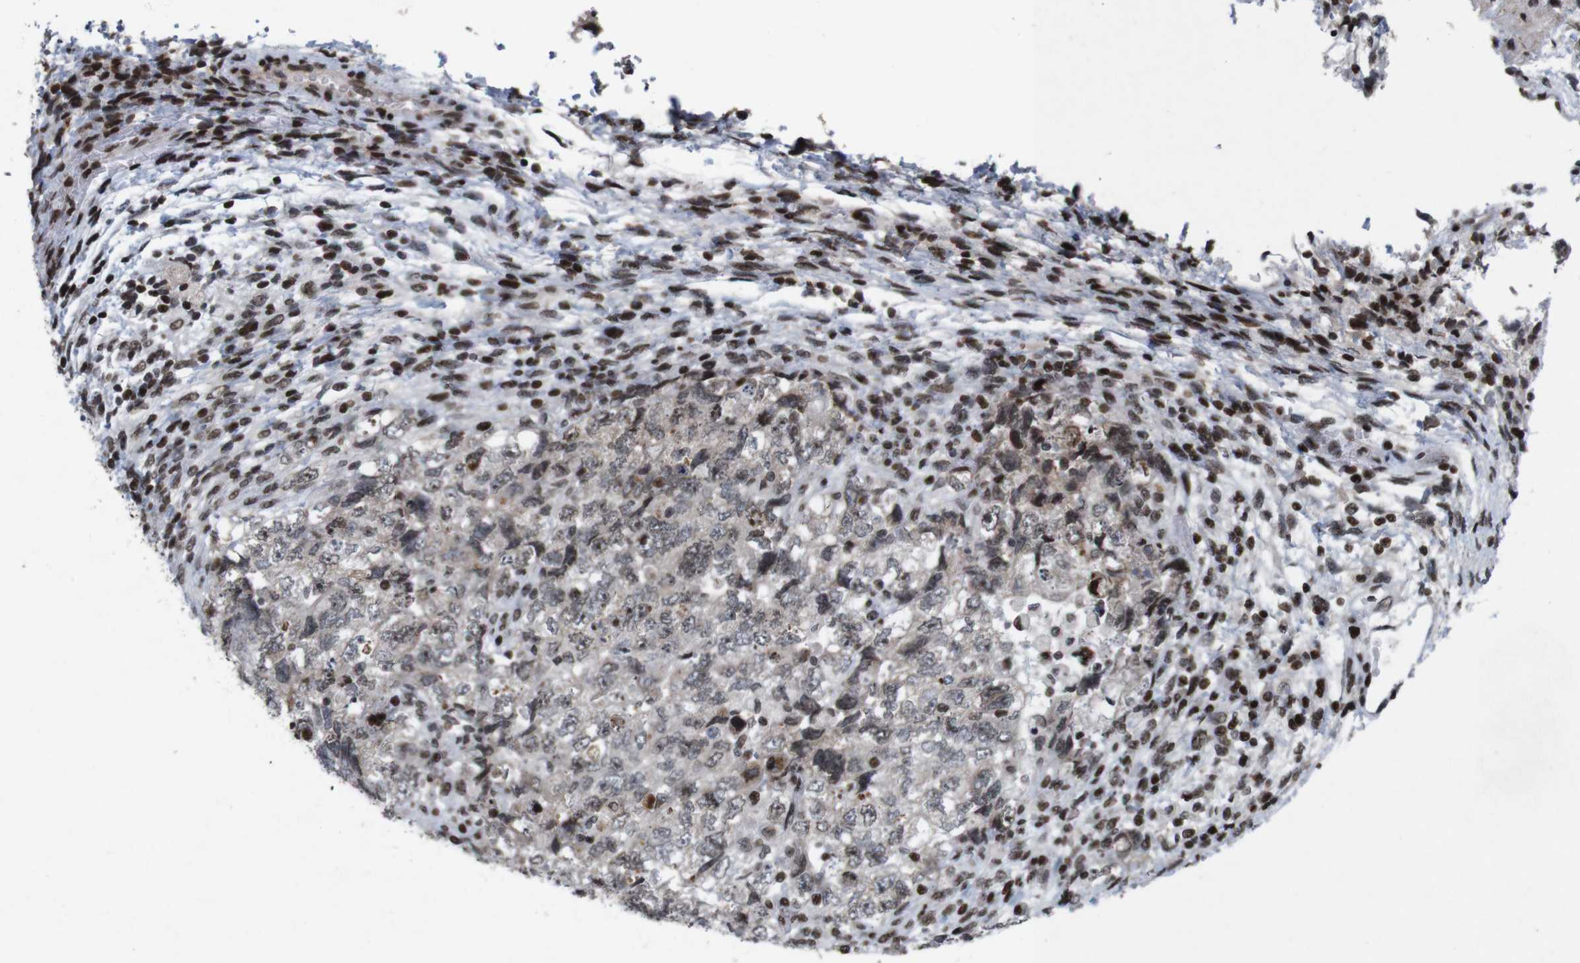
{"staining": {"intensity": "weak", "quantity": ">75%", "location": "cytoplasmic/membranous,nuclear"}, "tissue": "testis cancer", "cell_type": "Tumor cells", "image_type": "cancer", "snomed": [{"axis": "morphology", "description": "Carcinoma, Embryonal, NOS"}, {"axis": "topography", "description": "Testis"}], "caption": "Brown immunohistochemical staining in testis cancer demonstrates weak cytoplasmic/membranous and nuclear expression in about >75% of tumor cells.", "gene": "MAGEH1", "patient": {"sex": "male", "age": 36}}